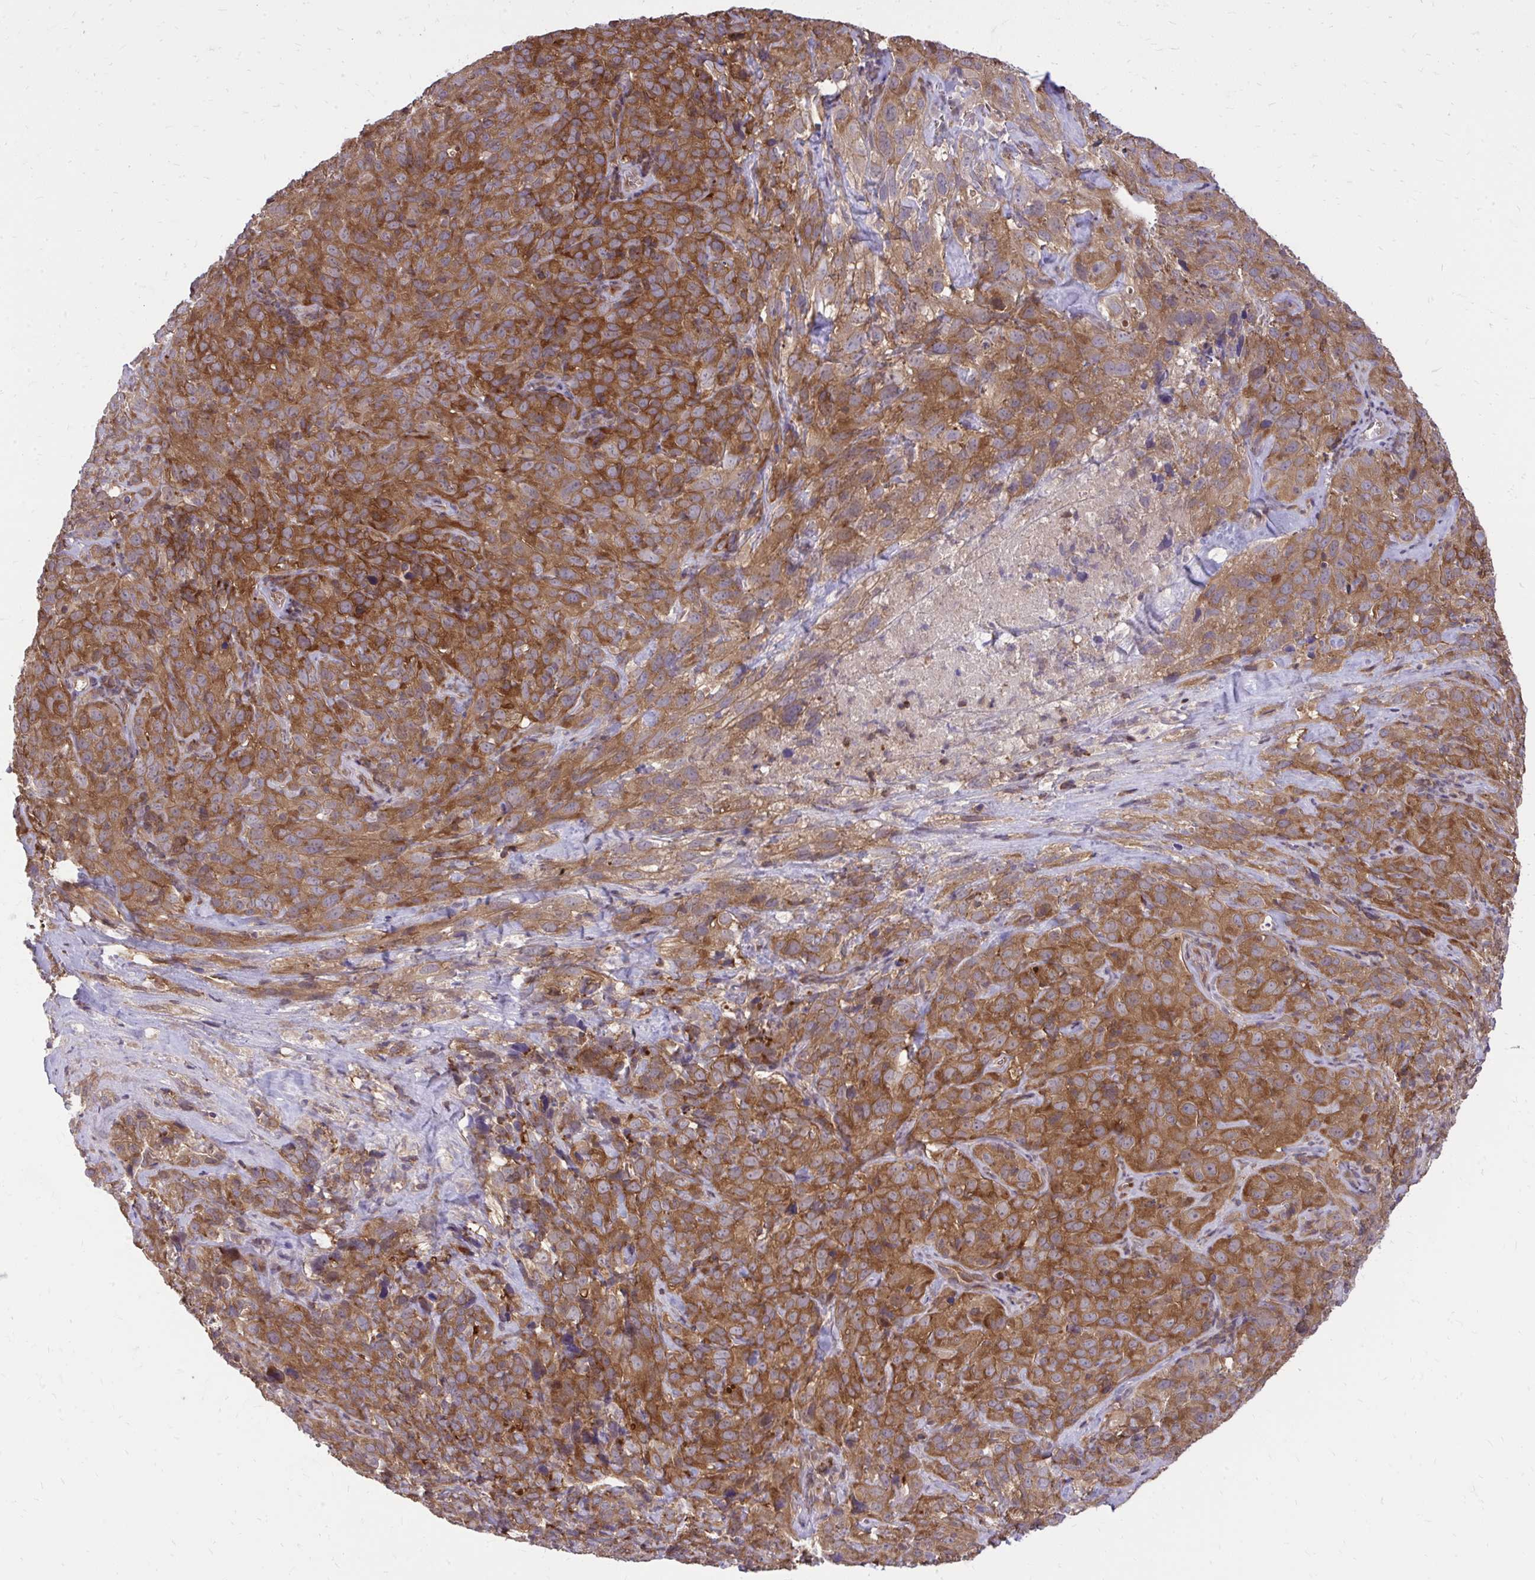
{"staining": {"intensity": "strong", "quantity": ">75%", "location": "cytoplasmic/membranous"}, "tissue": "cervical cancer", "cell_type": "Tumor cells", "image_type": "cancer", "snomed": [{"axis": "morphology", "description": "Squamous cell carcinoma, NOS"}, {"axis": "topography", "description": "Cervix"}], "caption": "A high amount of strong cytoplasmic/membranous expression is appreciated in approximately >75% of tumor cells in cervical cancer tissue.", "gene": "PPP5C", "patient": {"sex": "female", "age": 51}}